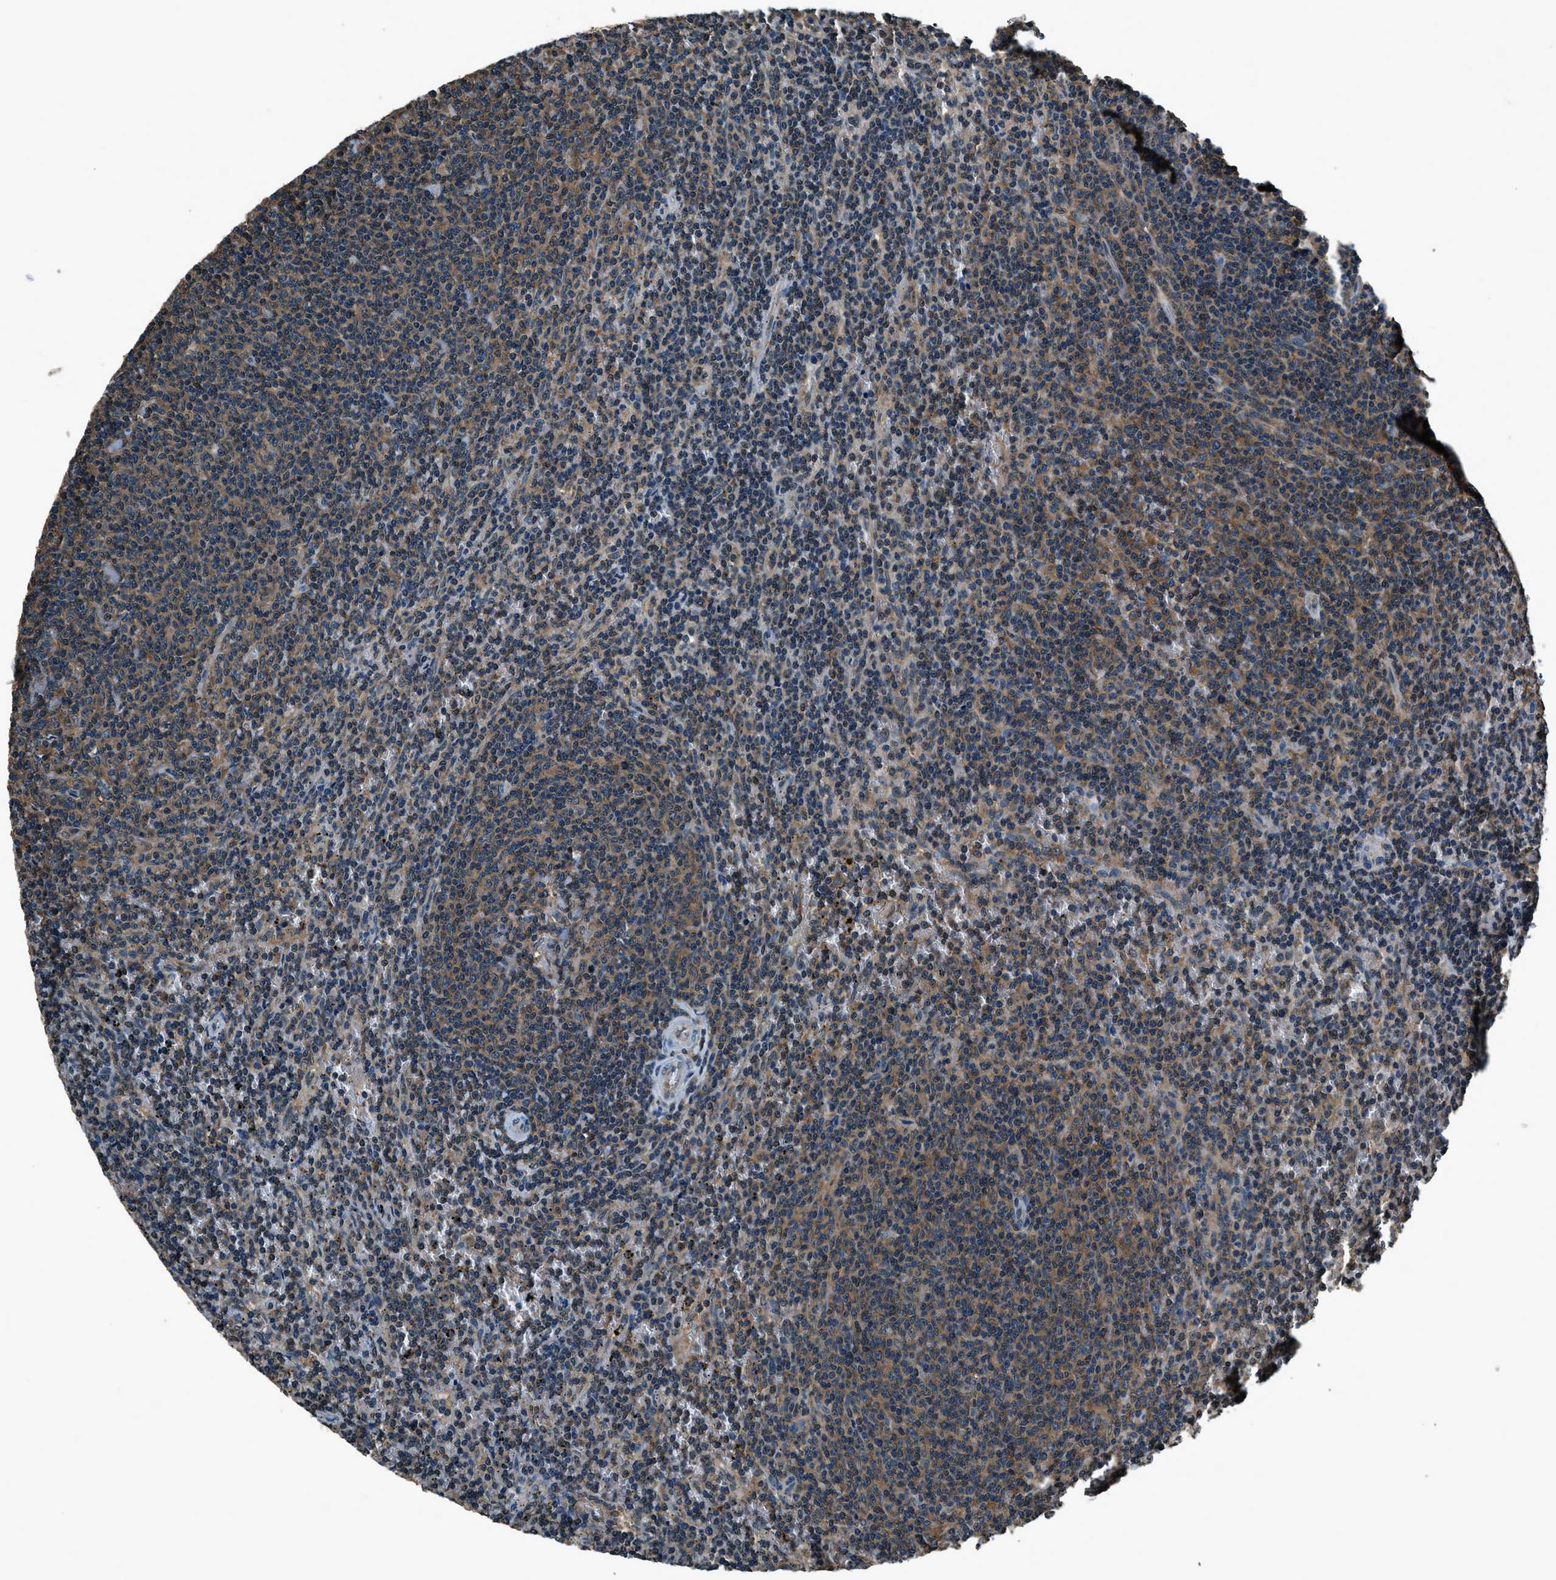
{"staining": {"intensity": "weak", "quantity": "25%-75%", "location": "cytoplasmic/membranous"}, "tissue": "lymphoma", "cell_type": "Tumor cells", "image_type": "cancer", "snomed": [{"axis": "morphology", "description": "Malignant lymphoma, non-Hodgkin's type, Low grade"}, {"axis": "topography", "description": "Spleen"}], "caption": "Weak cytoplasmic/membranous protein staining is identified in about 25%-75% of tumor cells in low-grade malignant lymphoma, non-Hodgkin's type.", "gene": "ARFGAP2", "patient": {"sex": "female", "age": 50}}